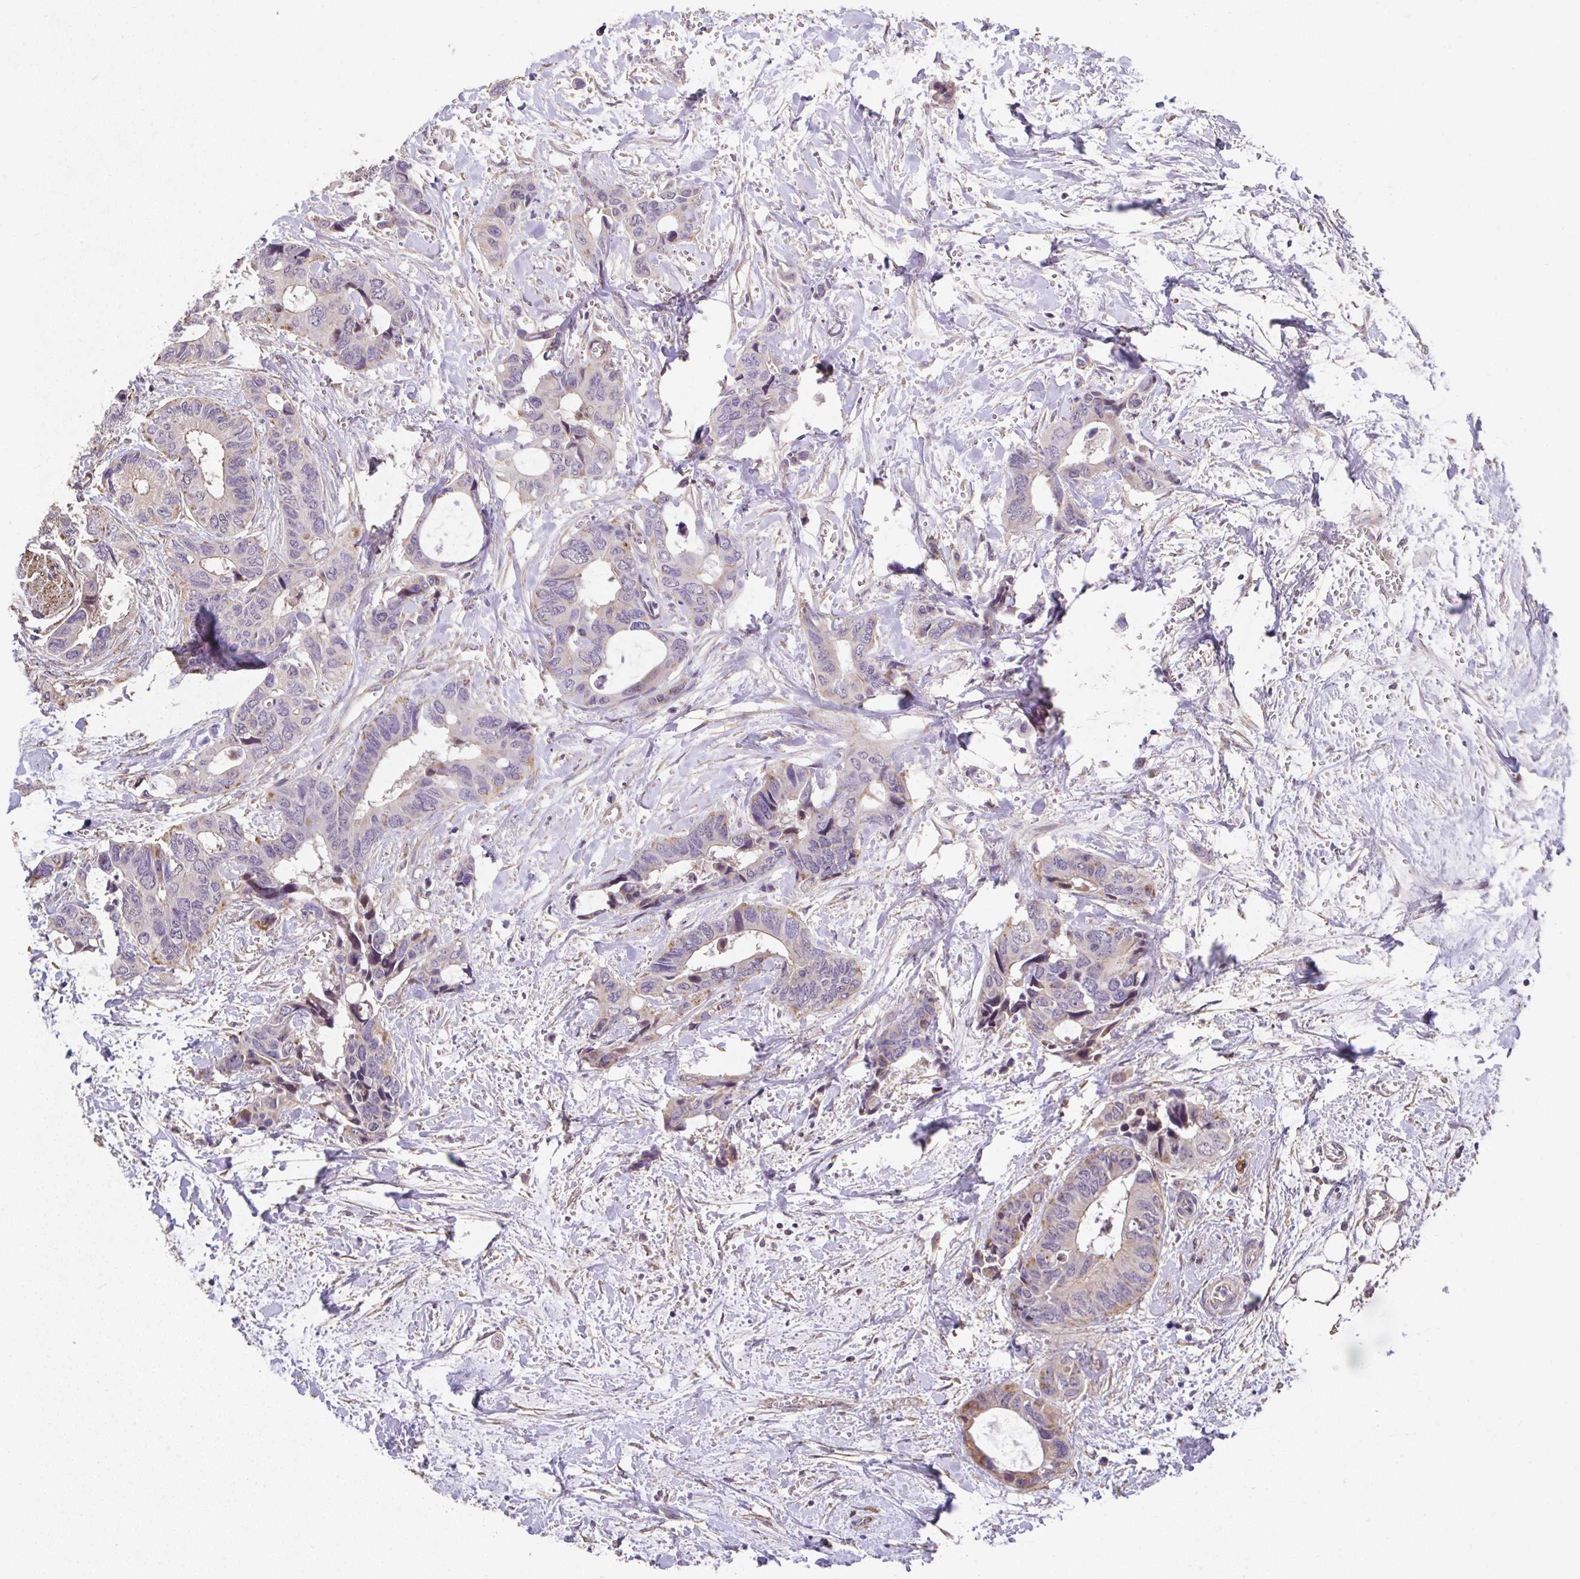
{"staining": {"intensity": "moderate", "quantity": "<25%", "location": "cytoplasmic/membranous"}, "tissue": "colorectal cancer", "cell_type": "Tumor cells", "image_type": "cancer", "snomed": [{"axis": "morphology", "description": "Adenocarcinoma, NOS"}, {"axis": "topography", "description": "Rectum"}], "caption": "The histopathology image shows immunohistochemical staining of colorectal cancer. There is moderate cytoplasmic/membranous staining is appreciated in approximately <25% of tumor cells.", "gene": "RUNDC3B", "patient": {"sex": "male", "age": 76}}